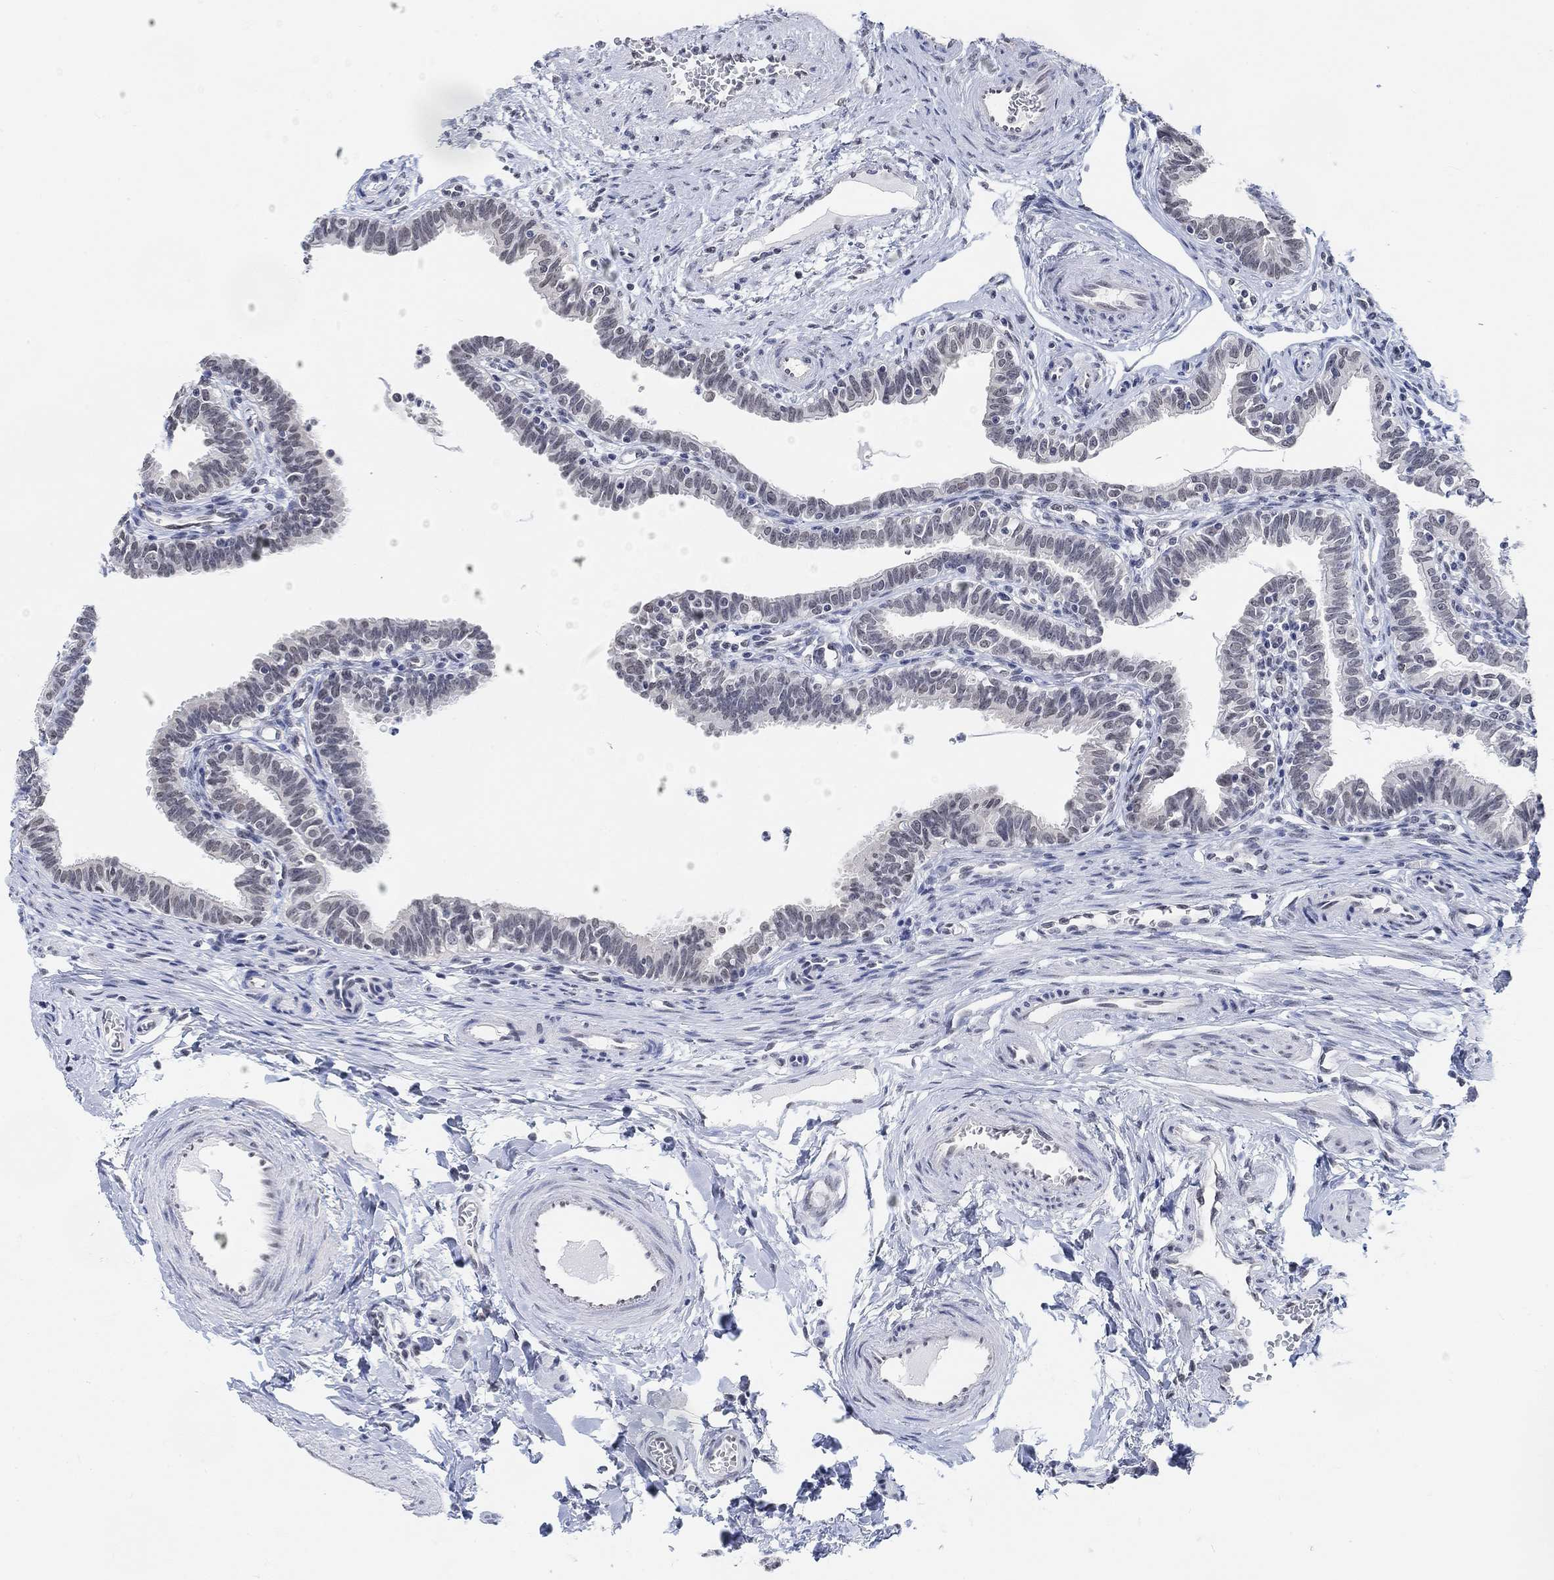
{"staining": {"intensity": "weak", "quantity": "<25%", "location": "nuclear"}, "tissue": "fallopian tube", "cell_type": "Glandular cells", "image_type": "normal", "snomed": [{"axis": "morphology", "description": "Normal tissue, NOS"}, {"axis": "topography", "description": "Fallopian tube"}], "caption": "Protein analysis of benign fallopian tube shows no significant staining in glandular cells. (DAB (3,3'-diaminobenzidine) immunohistochemistry (IHC) with hematoxylin counter stain).", "gene": "PURG", "patient": {"sex": "female", "age": 36}}